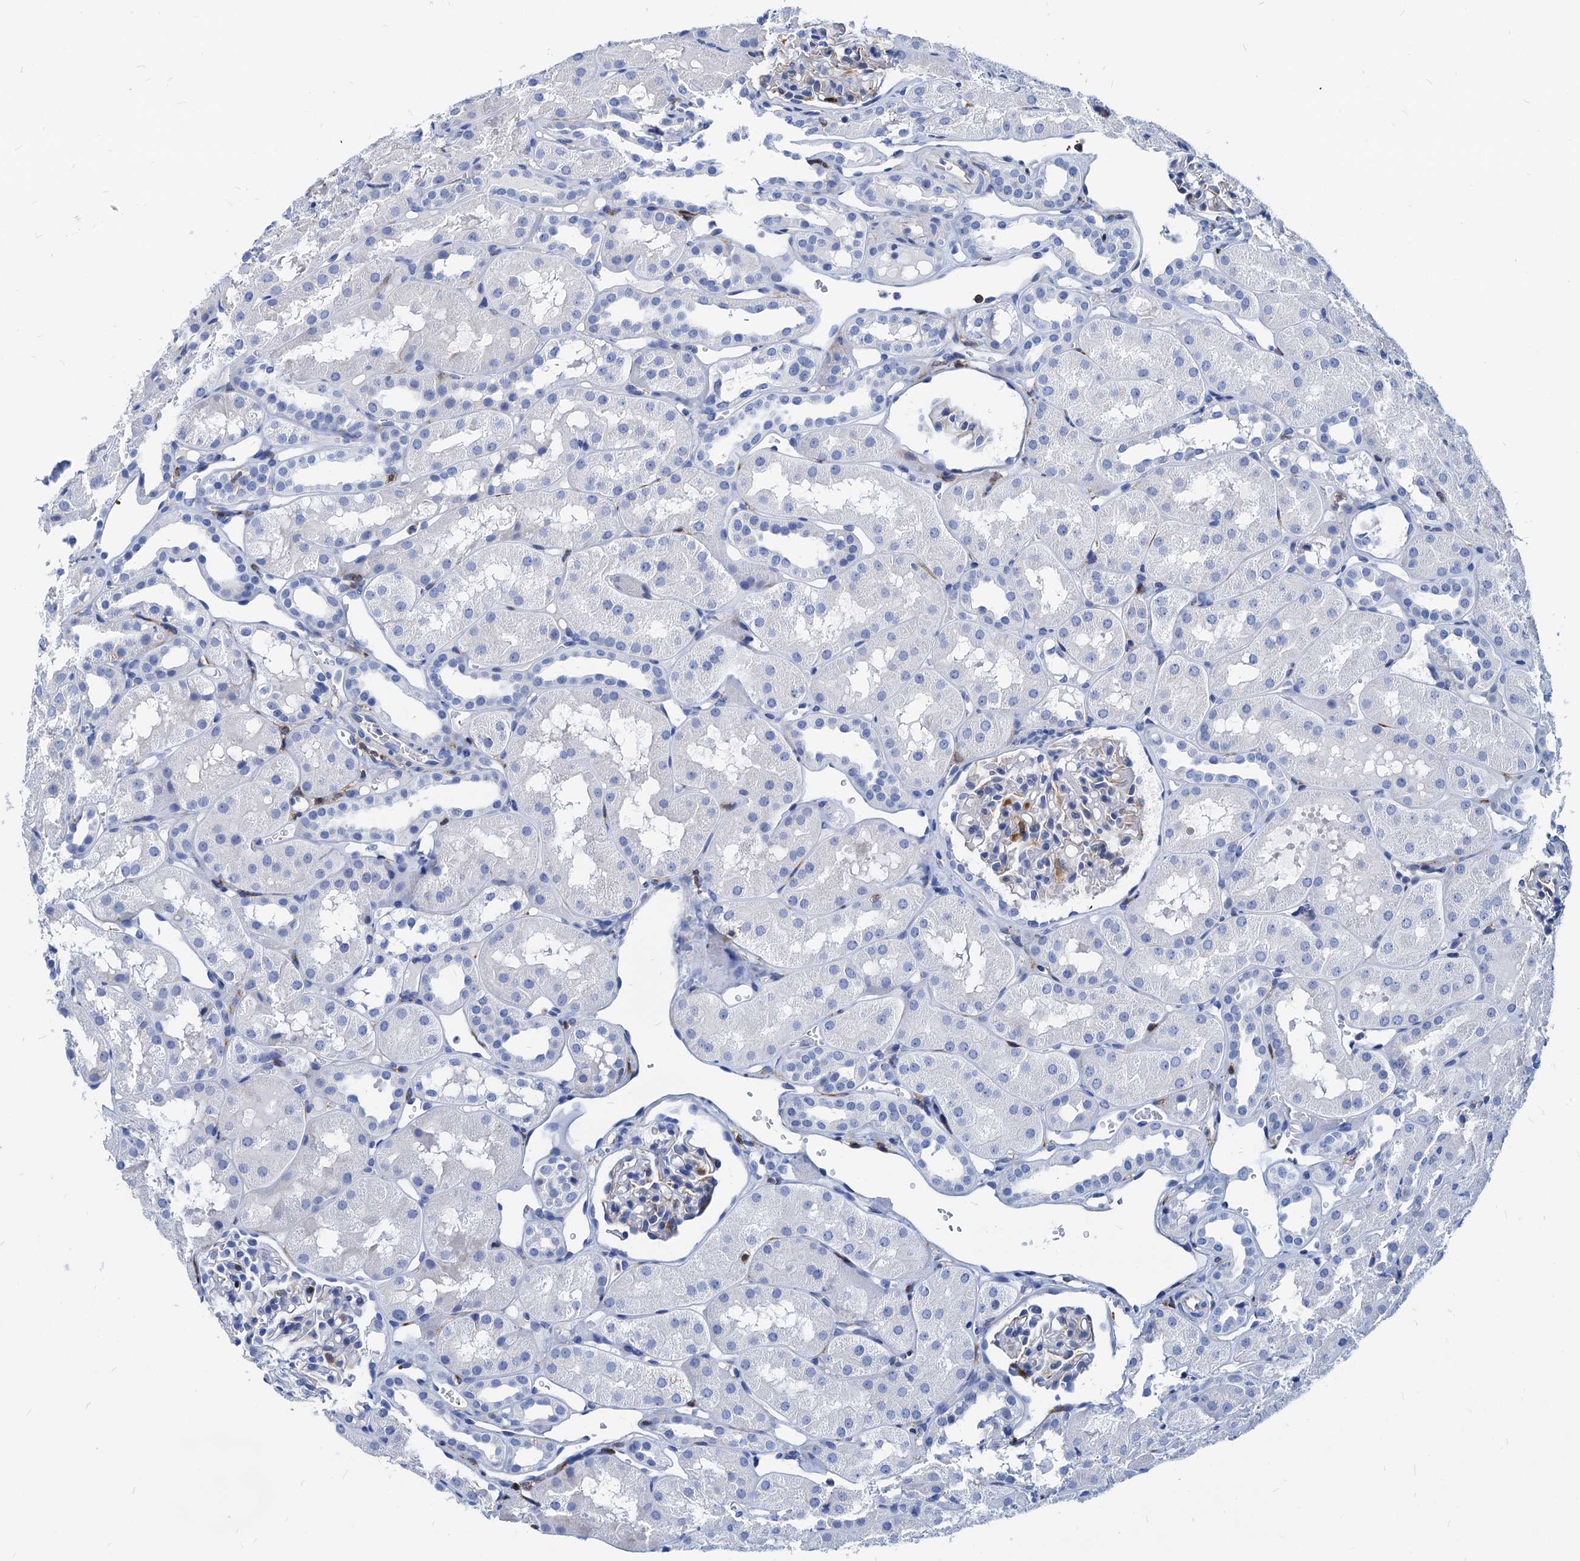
{"staining": {"intensity": "negative", "quantity": "none", "location": "none"}, "tissue": "kidney", "cell_type": "Cells in glomeruli", "image_type": "normal", "snomed": [{"axis": "morphology", "description": "Normal tissue, NOS"}, {"axis": "topography", "description": "Kidney"}, {"axis": "topography", "description": "Urinary bladder"}], "caption": "Kidney stained for a protein using immunohistochemistry demonstrates no positivity cells in glomeruli.", "gene": "LCP2", "patient": {"sex": "male", "age": 16}}